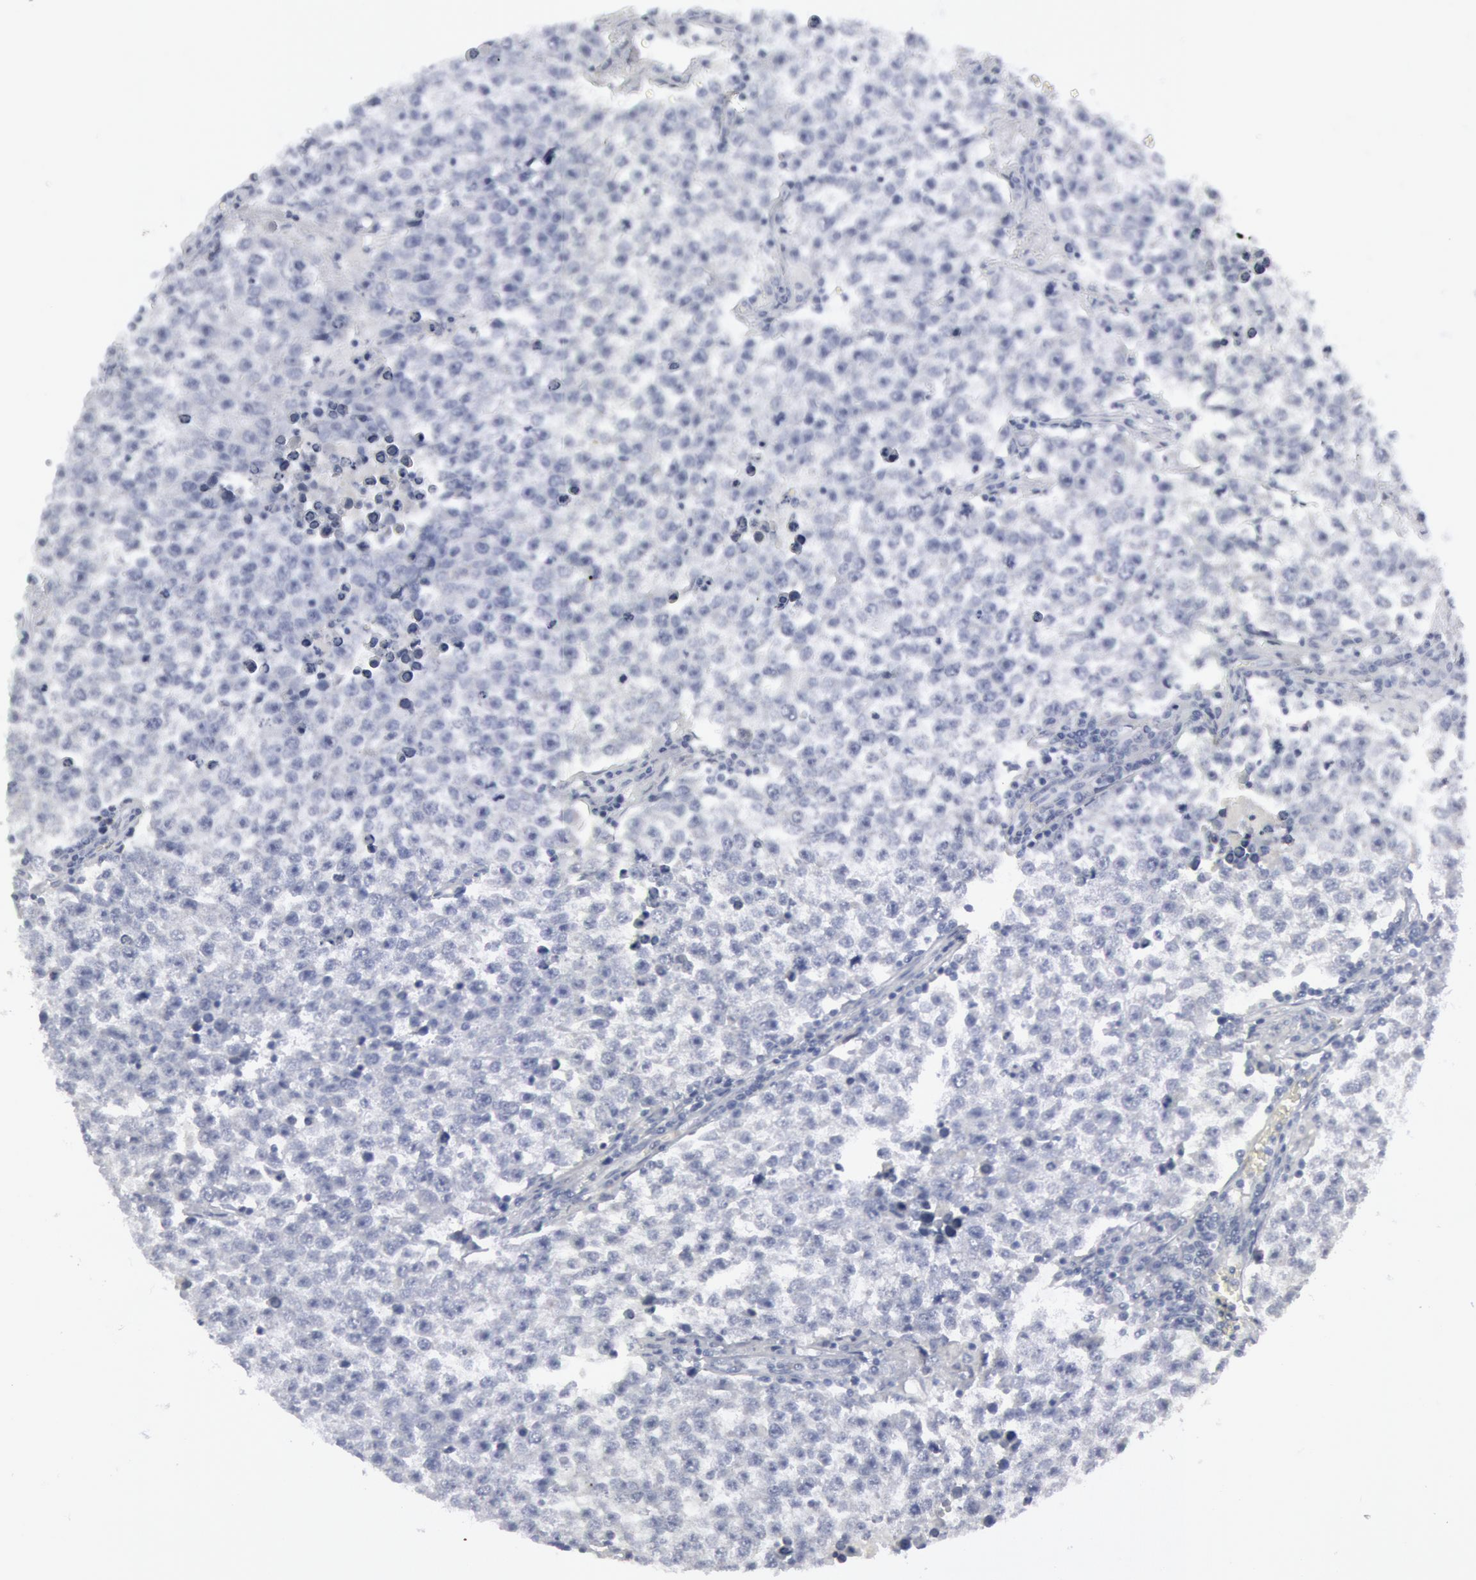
{"staining": {"intensity": "negative", "quantity": "none", "location": "none"}, "tissue": "testis cancer", "cell_type": "Tumor cells", "image_type": "cancer", "snomed": [{"axis": "morphology", "description": "Seminoma, NOS"}, {"axis": "topography", "description": "Testis"}], "caption": "Immunohistochemistry of testis seminoma reveals no positivity in tumor cells.", "gene": "DMC1", "patient": {"sex": "male", "age": 36}}